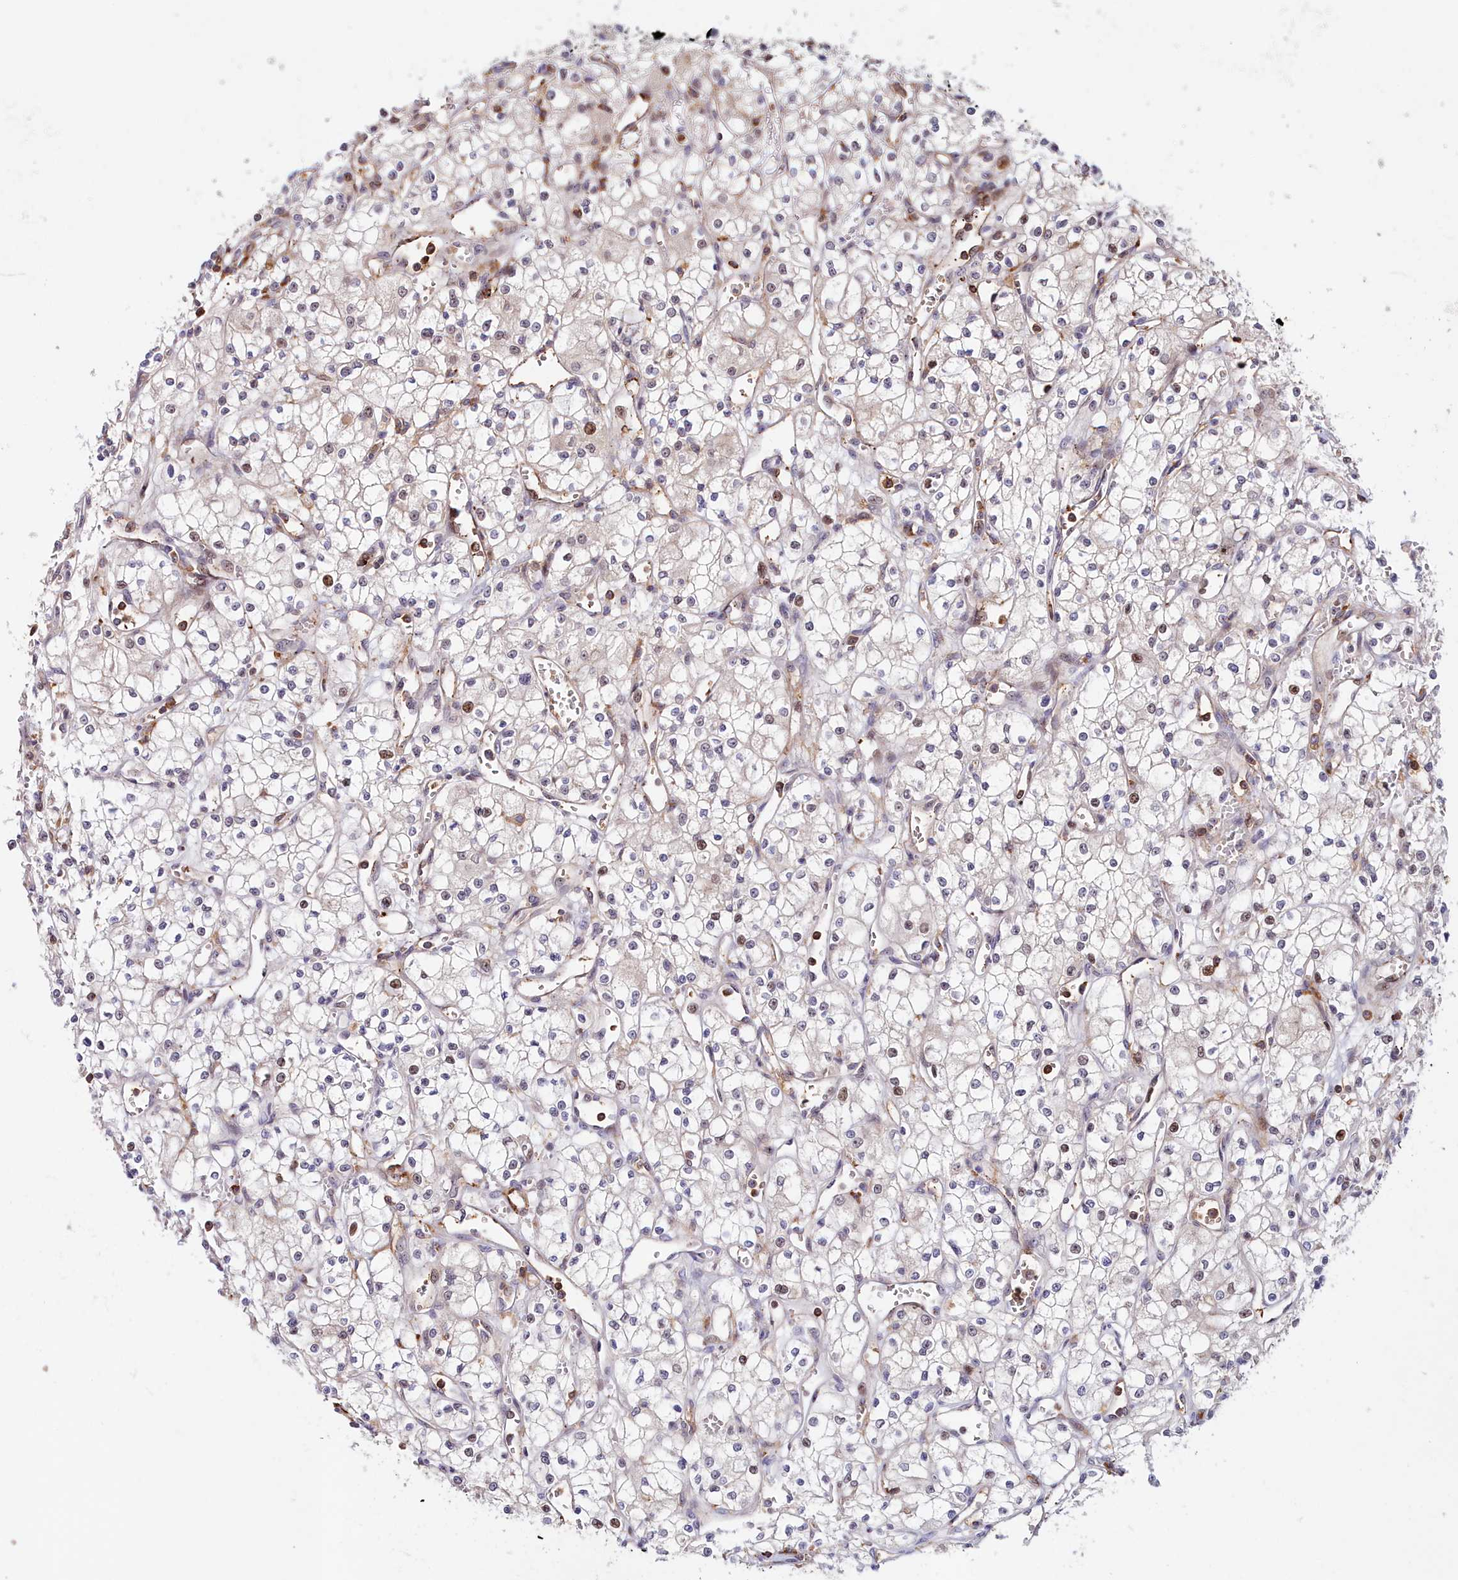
{"staining": {"intensity": "negative", "quantity": "none", "location": "none"}, "tissue": "renal cancer", "cell_type": "Tumor cells", "image_type": "cancer", "snomed": [{"axis": "morphology", "description": "Adenocarcinoma, NOS"}, {"axis": "topography", "description": "Kidney"}], "caption": "Protein analysis of renal cancer shows no significant staining in tumor cells. (Immunohistochemistry, brightfield microscopy, high magnification).", "gene": "NEURL4", "patient": {"sex": "male", "age": 59}}